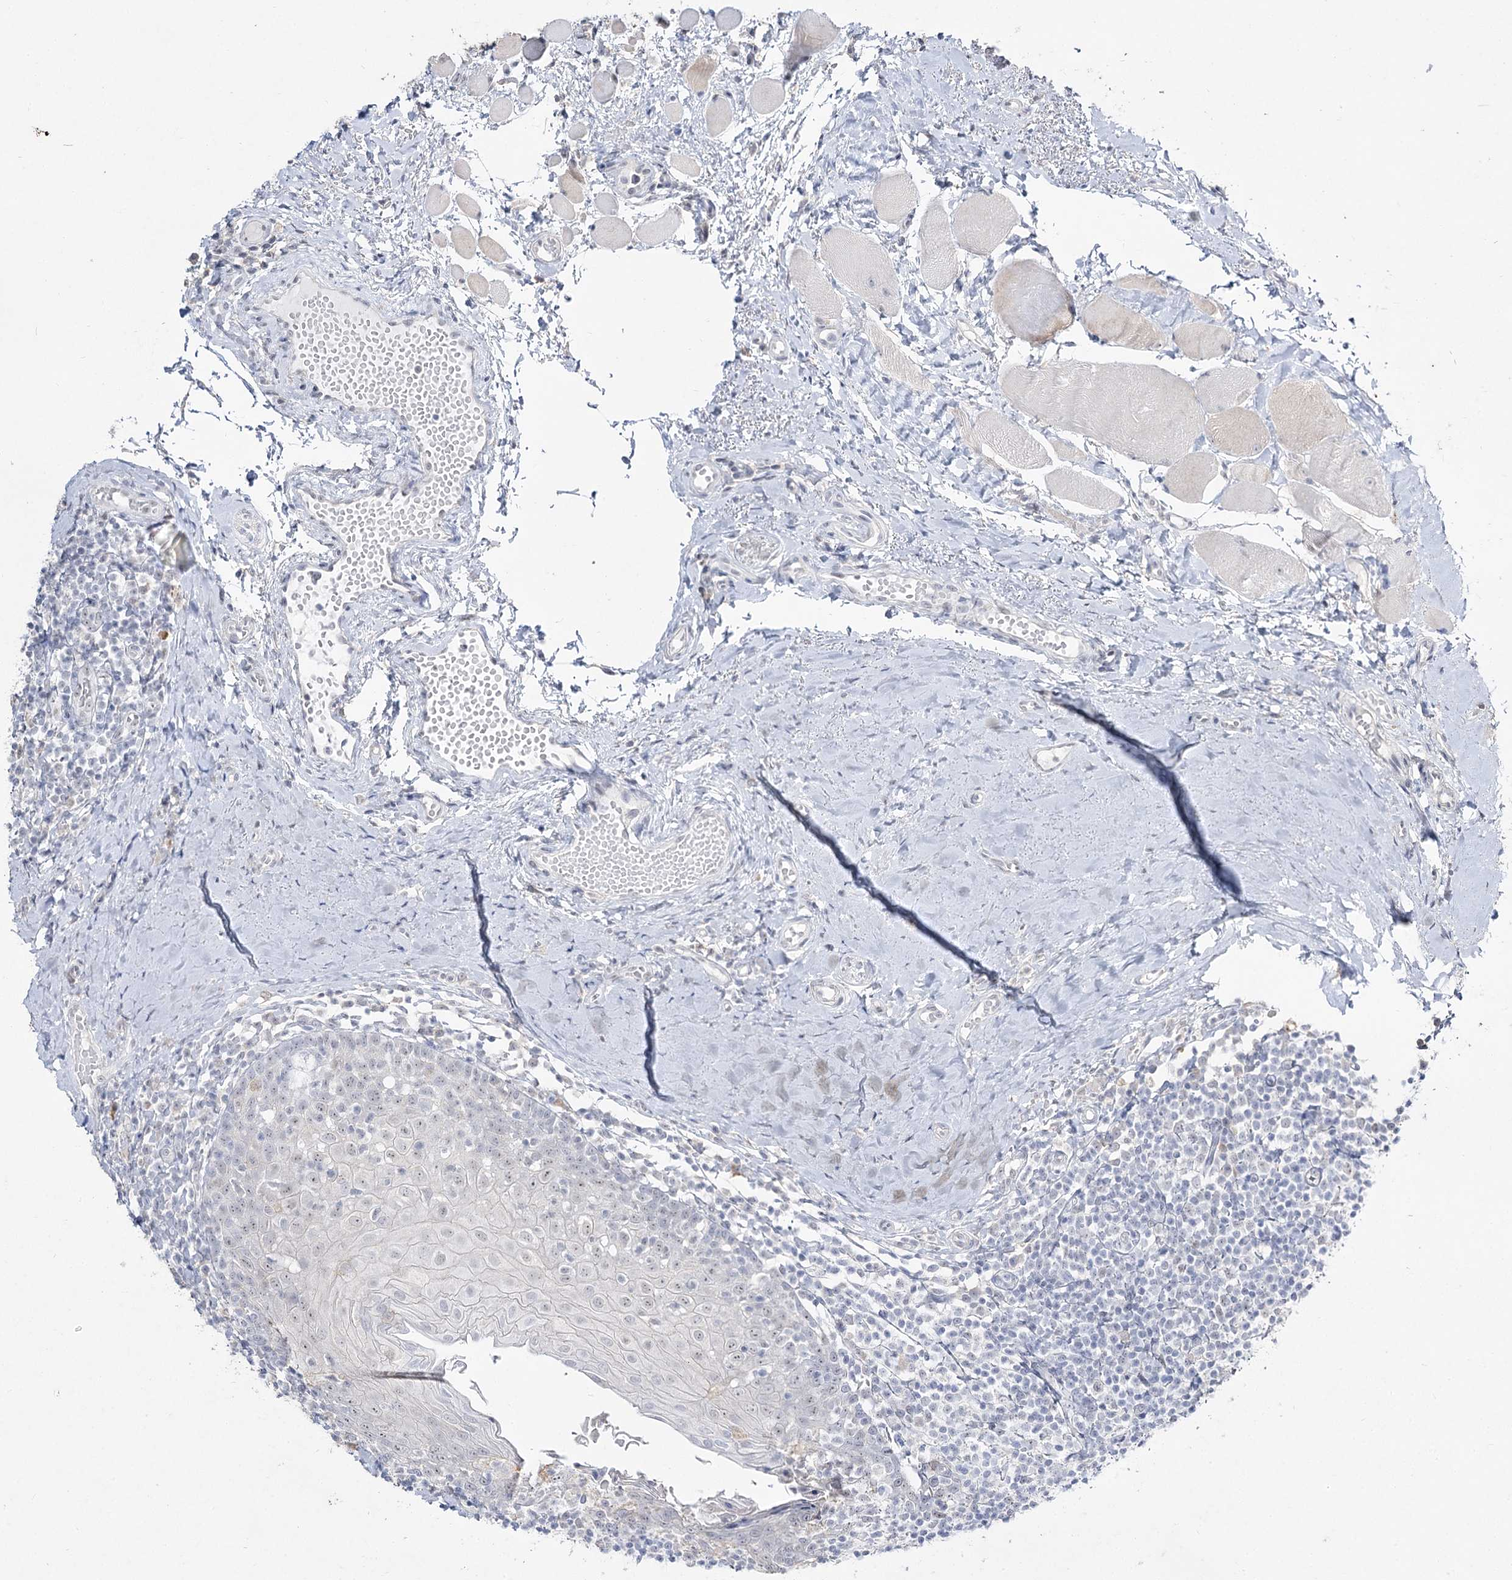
{"staining": {"intensity": "weak", "quantity": "25%-75%", "location": "nuclear"}, "tissue": "tonsil", "cell_type": "Germinal center cells", "image_type": "normal", "snomed": [{"axis": "morphology", "description": "Normal tissue, NOS"}, {"axis": "topography", "description": "Tonsil"}], "caption": "Immunohistochemistry (IHC) image of normal tonsil: human tonsil stained using immunohistochemistry demonstrates low levels of weak protein expression localized specifically in the nuclear of germinal center cells, appearing as a nuclear brown color.", "gene": "DDX50", "patient": {"sex": "female", "age": 19}}